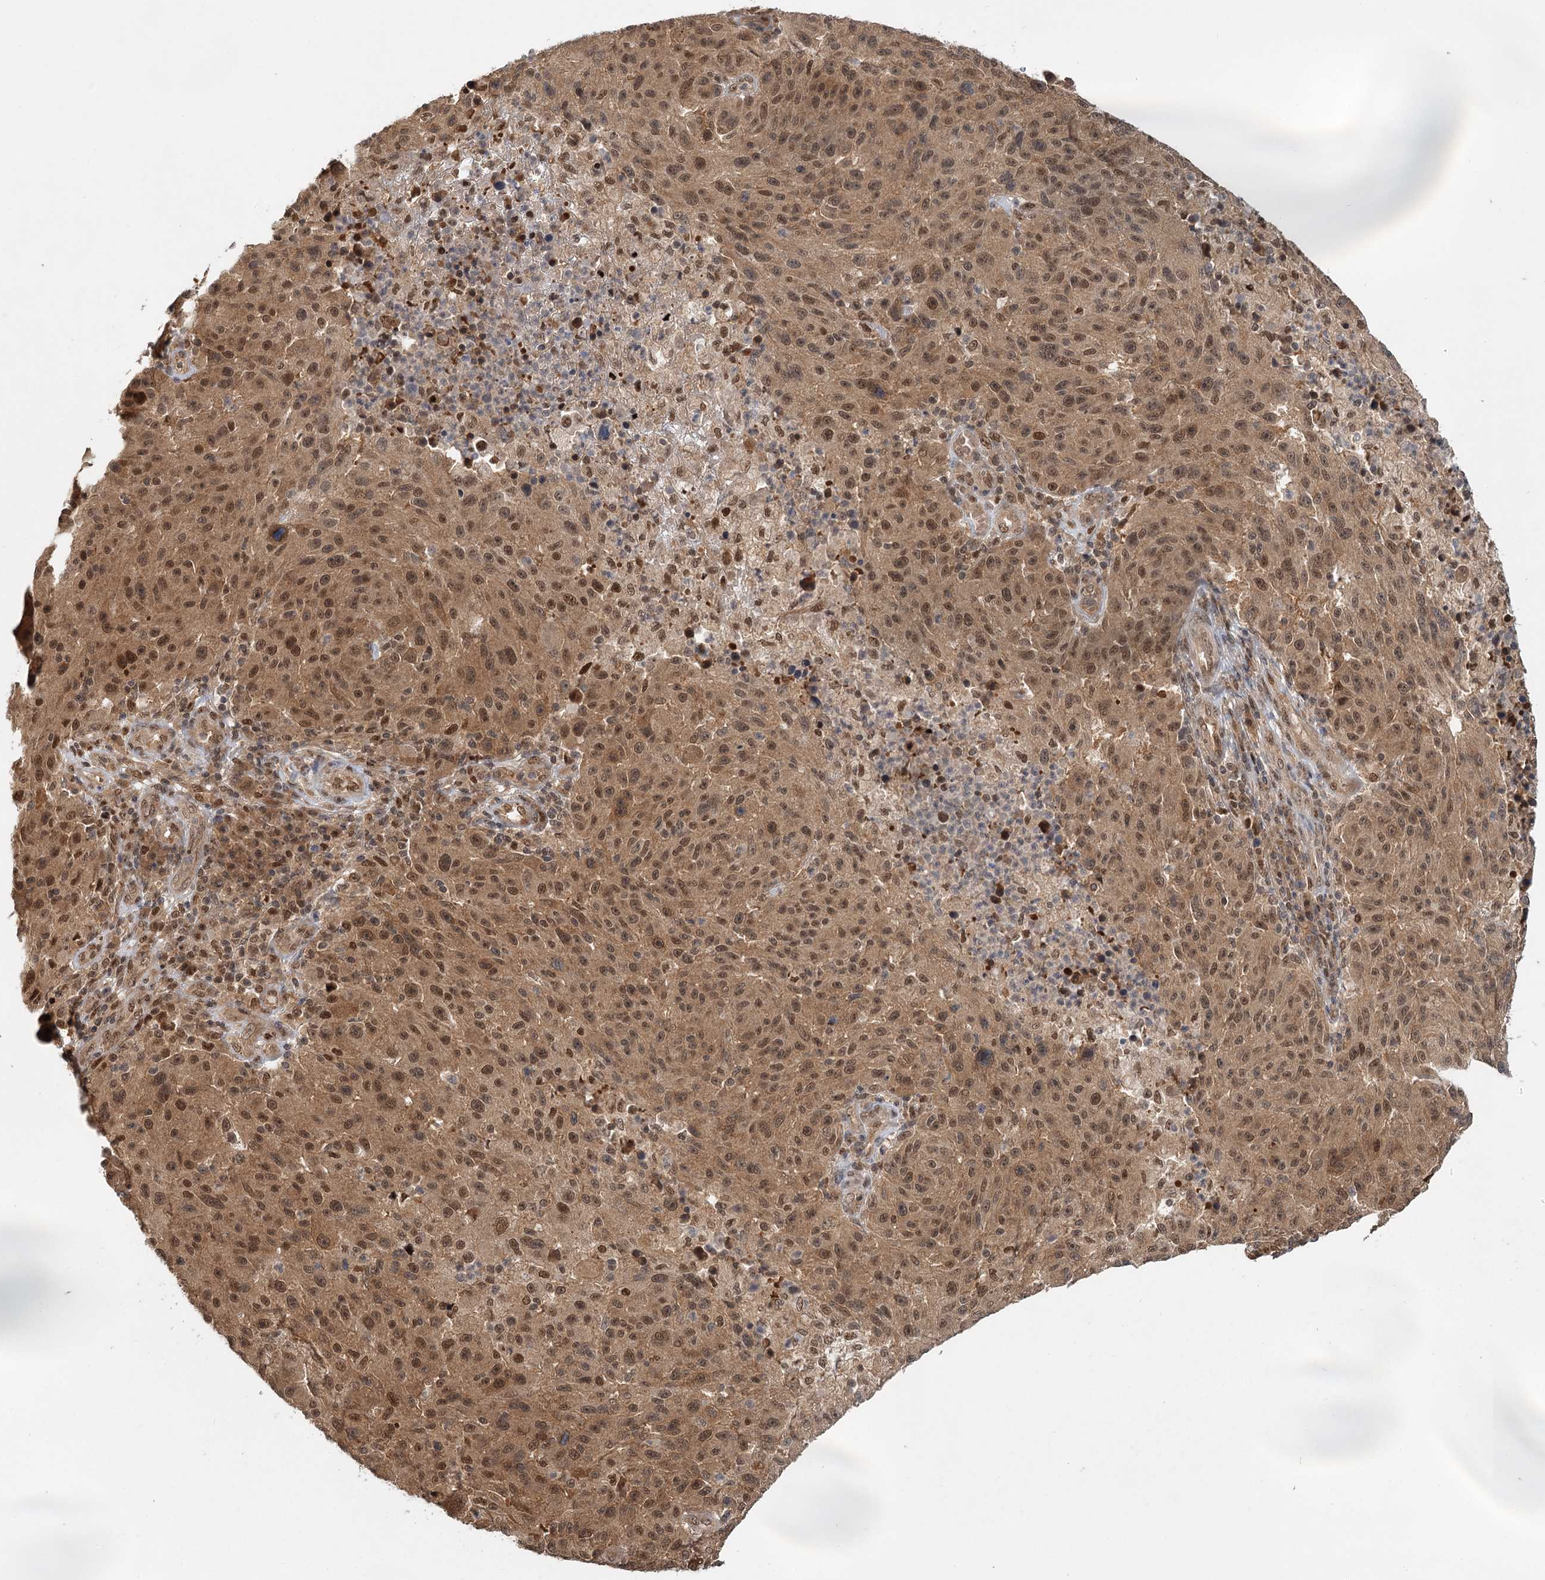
{"staining": {"intensity": "moderate", "quantity": ">75%", "location": "cytoplasmic/membranous,nuclear"}, "tissue": "melanoma", "cell_type": "Tumor cells", "image_type": "cancer", "snomed": [{"axis": "morphology", "description": "Malignant melanoma, NOS"}, {"axis": "topography", "description": "Skin"}], "caption": "Malignant melanoma stained with IHC shows moderate cytoplasmic/membranous and nuclear staining in approximately >75% of tumor cells. (Stains: DAB (3,3'-diaminobenzidine) in brown, nuclei in blue, Microscopy: brightfield microscopy at high magnification).", "gene": "N6AMT1", "patient": {"sex": "male", "age": 53}}